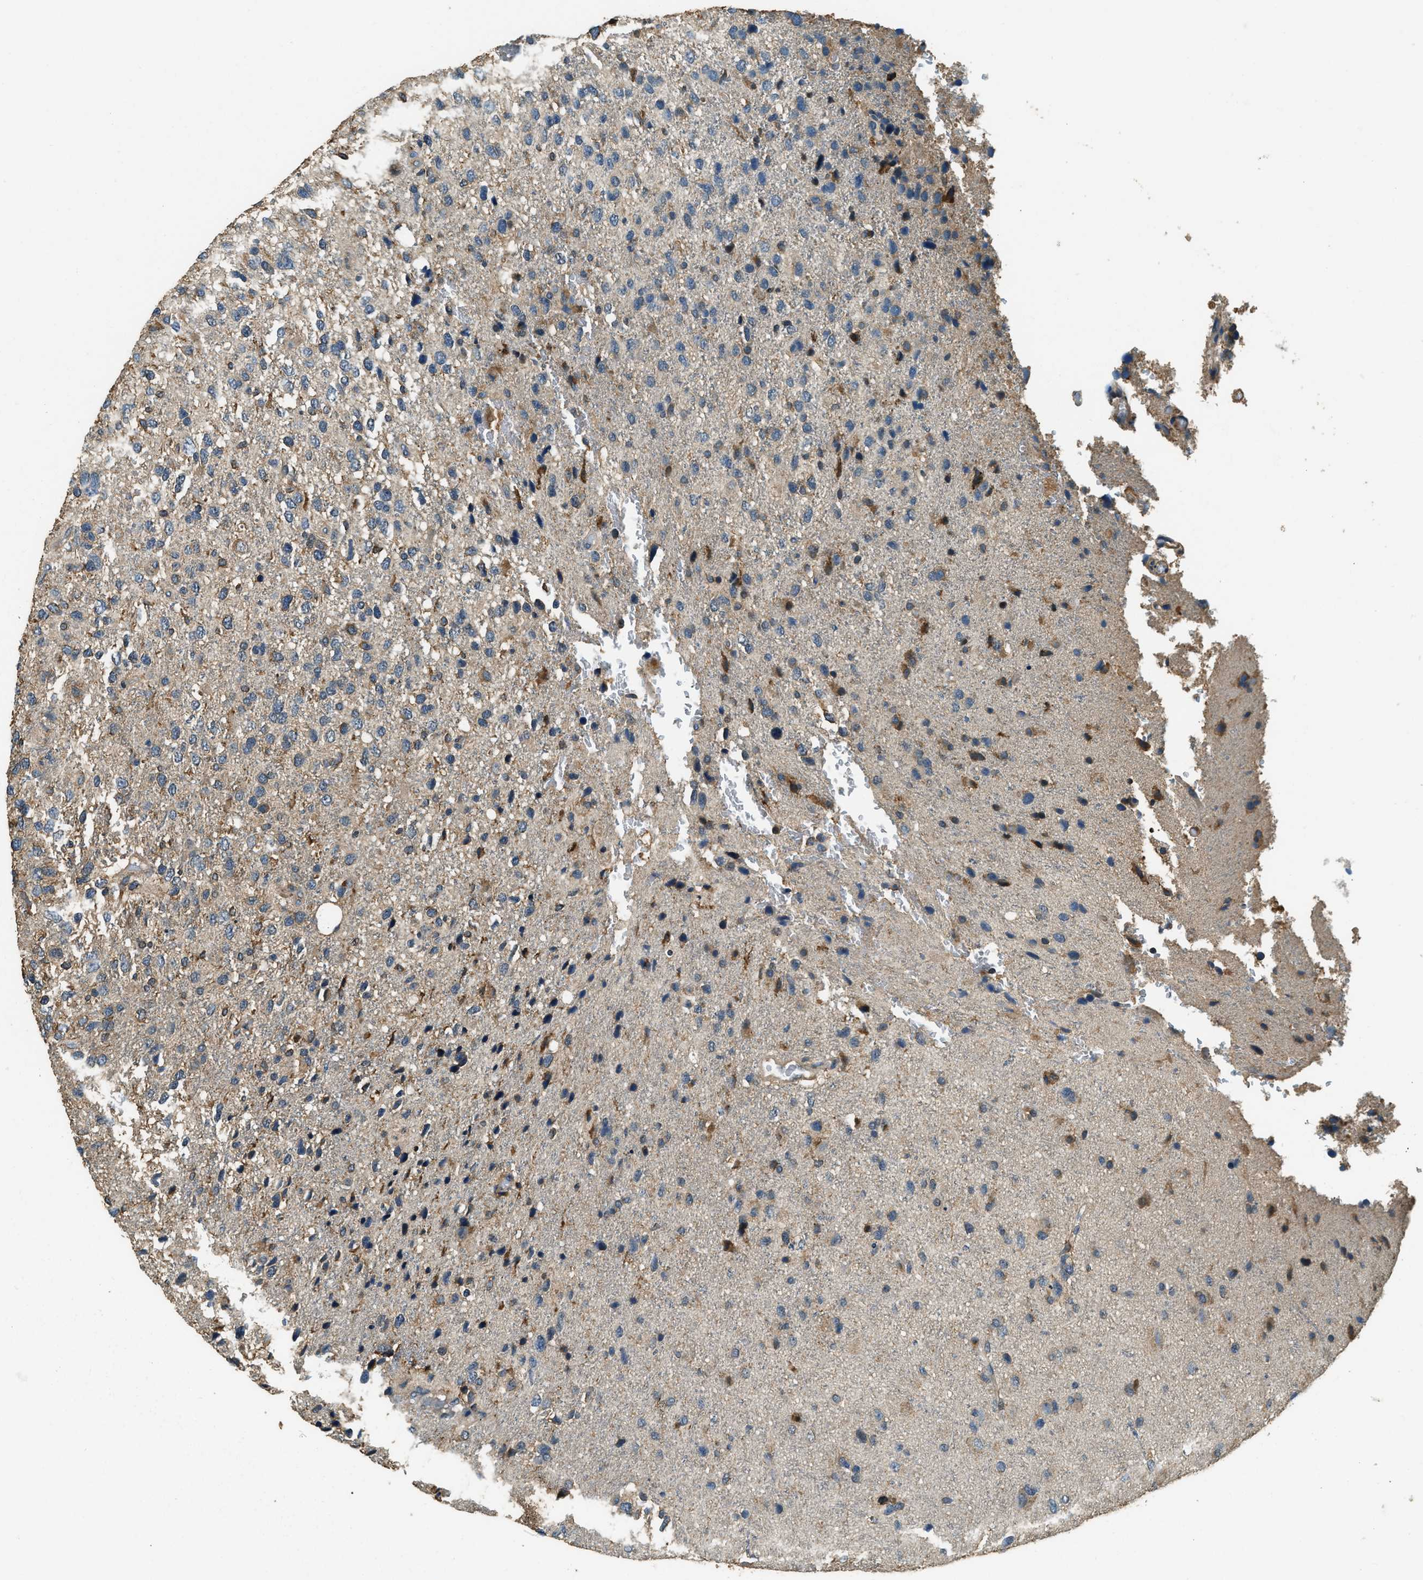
{"staining": {"intensity": "moderate", "quantity": "<25%", "location": "cytoplasmic/membranous"}, "tissue": "glioma", "cell_type": "Tumor cells", "image_type": "cancer", "snomed": [{"axis": "morphology", "description": "Glioma, malignant, High grade"}, {"axis": "topography", "description": "Brain"}], "caption": "Immunohistochemistry histopathology image of neoplastic tissue: human glioma stained using IHC reveals low levels of moderate protein expression localized specifically in the cytoplasmic/membranous of tumor cells, appearing as a cytoplasmic/membranous brown color.", "gene": "ERGIC1", "patient": {"sex": "female", "age": 58}}